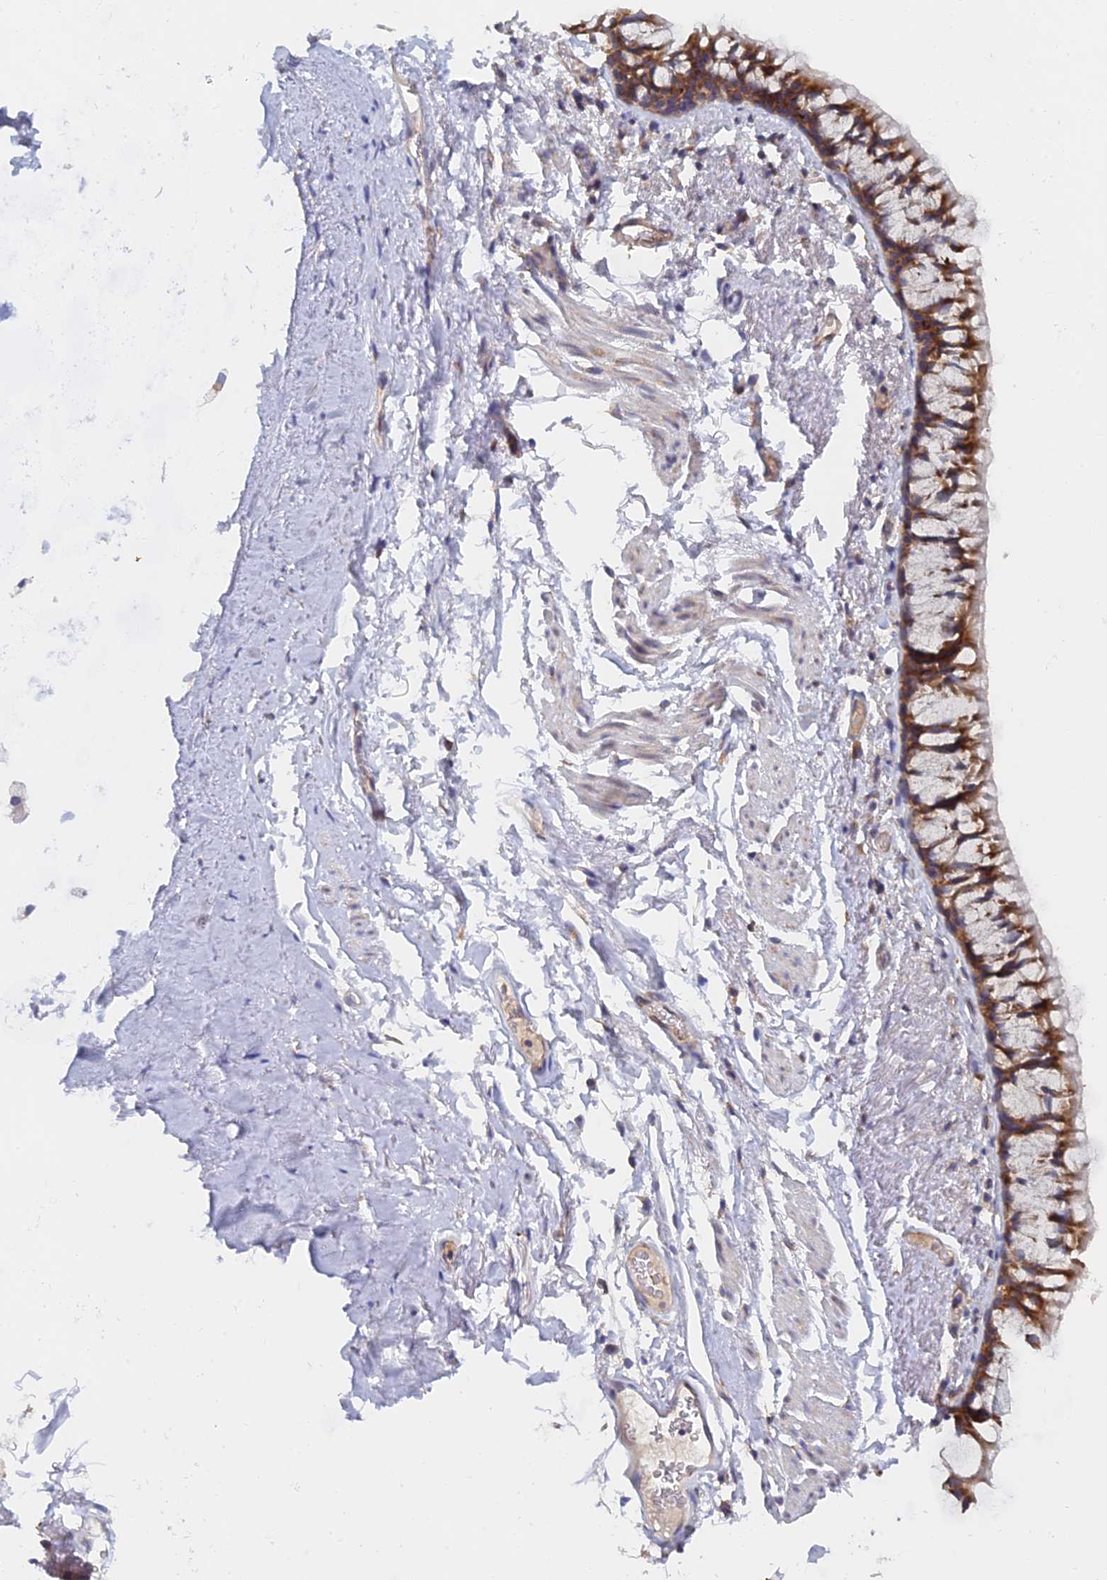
{"staining": {"intensity": "moderate", "quantity": ">75%", "location": "cytoplasmic/membranous"}, "tissue": "adipose tissue", "cell_type": "Adipocytes", "image_type": "normal", "snomed": [{"axis": "morphology", "description": "Normal tissue, NOS"}, {"axis": "topography", "description": "Cartilage tissue"}, {"axis": "topography", "description": "Bronchus"}], "caption": "Protein analysis of normal adipose tissue exhibits moderate cytoplasmic/membranous staining in approximately >75% of adipocytes.", "gene": "ELOF1", "patient": {"sex": "female", "age": 73}}